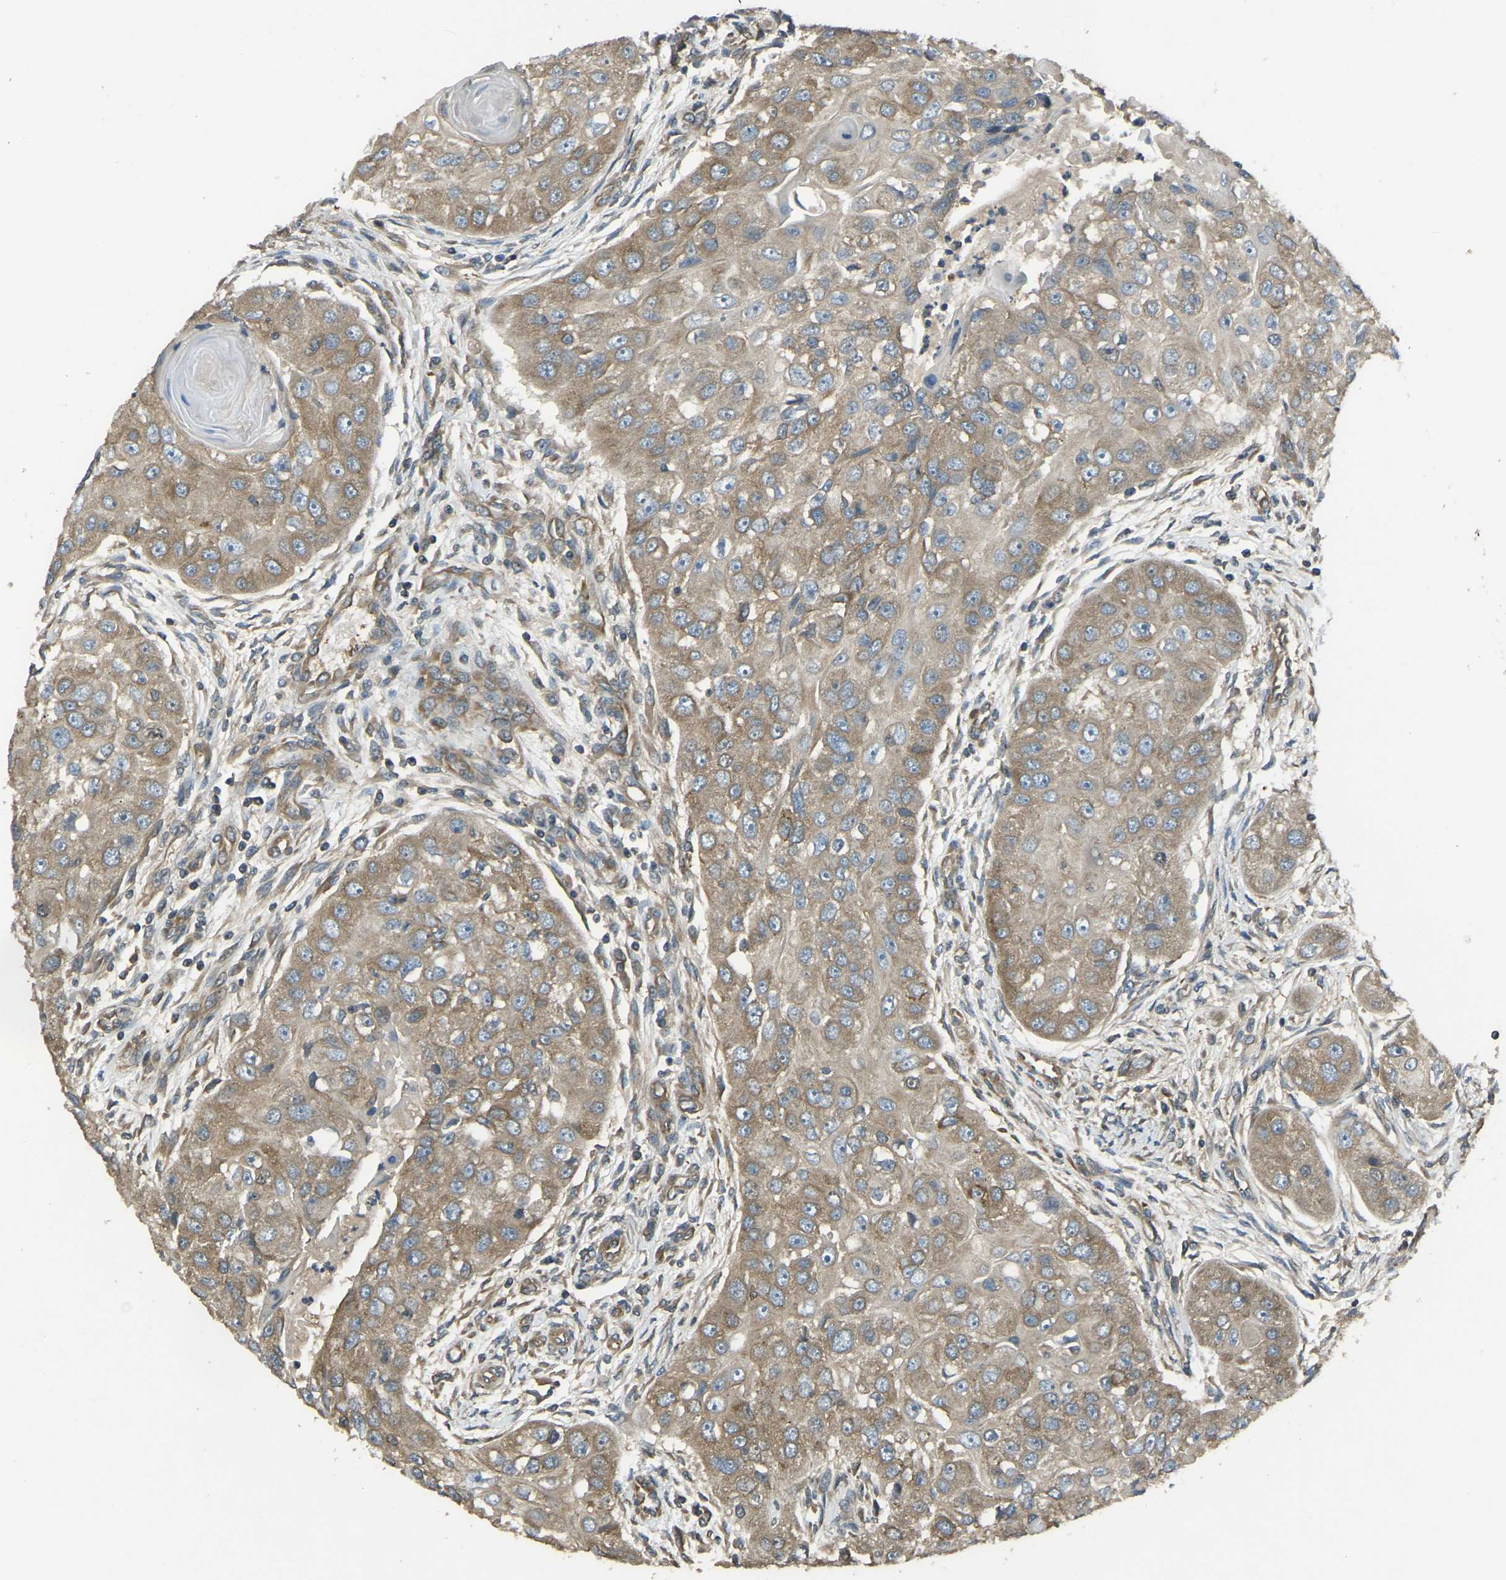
{"staining": {"intensity": "moderate", "quantity": ">75%", "location": "cytoplasmic/membranous"}, "tissue": "head and neck cancer", "cell_type": "Tumor cells", "image_type": "cancer", "snomed": [{"axis": "morphology", "description": "Normal tissue, NOS"}, {"axis": "morphology", "description": "Squamous cell carcinoma, NOS"}, {"axis": "topography", "description": "Skeletal muscle"}, {"axis": "topography", "description": "Head-Neck"}], "caption": "The photomicrograph exhibits immunohistochemical staining of head and neck squamous cell carcinoma. There is moderate cytoplasmic/membranous staining is identified in about >75% of tumor cells.", "gene": "AIMP1", "patient": {"sex": "male", "age": 51}}